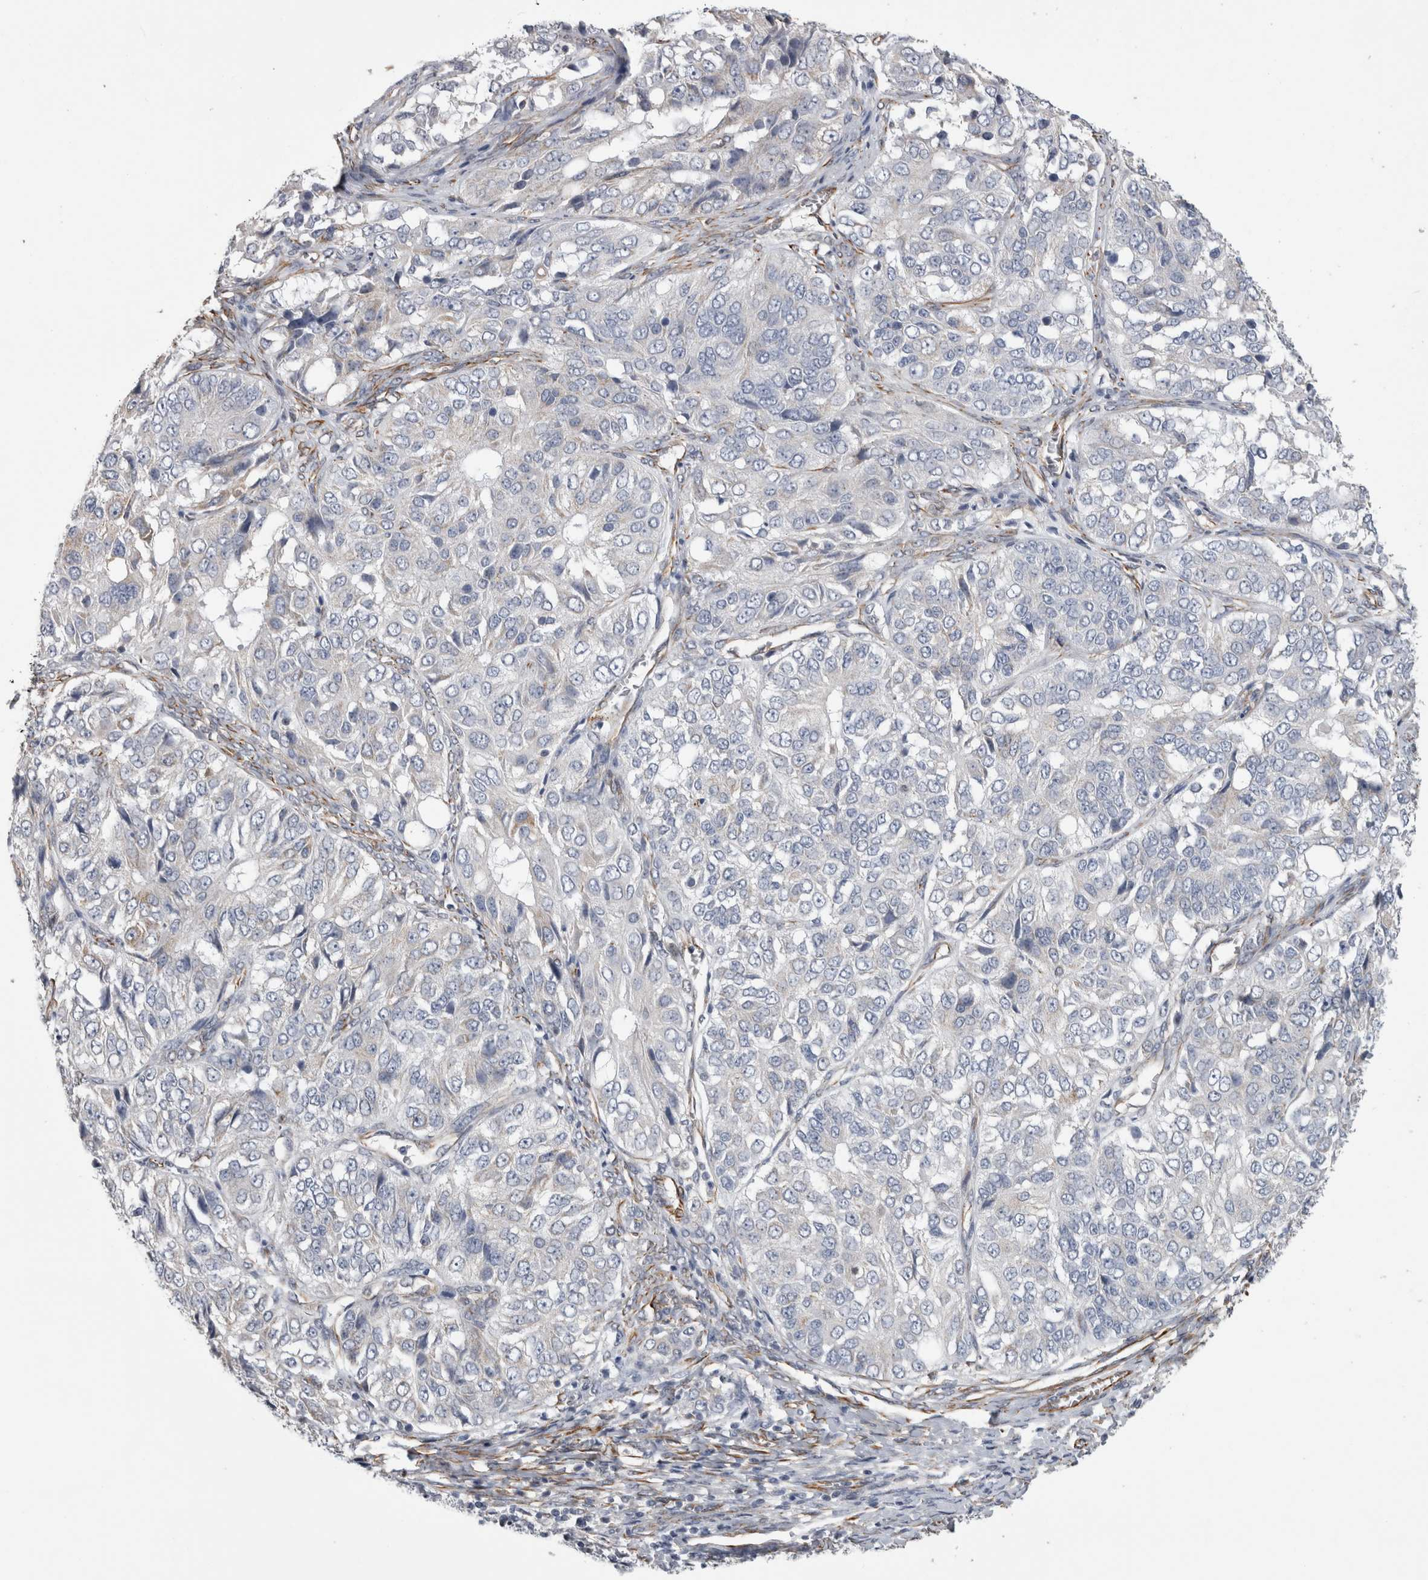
{"staining": {"intensity": "negative", "quantity": "none", "location": "none"}, "tissue": "ovarian cancer", "cell_type": "Tumor cells", "image_type": "cancer", "snomed": [{"axis": "morphology", "description": "Carcinoma, endometroid"}, {"axis": "topography", "description": "Ovary"}], "caption": "The image reveals no staining of tumor cells in ovarian endometroid carcinoma. Brightfield microscopy of immunohistochemistry (IHC) stained with DAB (brown) and hematoxylin (blue), captured at high magnification.", "gene": "ACOT7", "patient": {"sex": "female", "age": 51}}